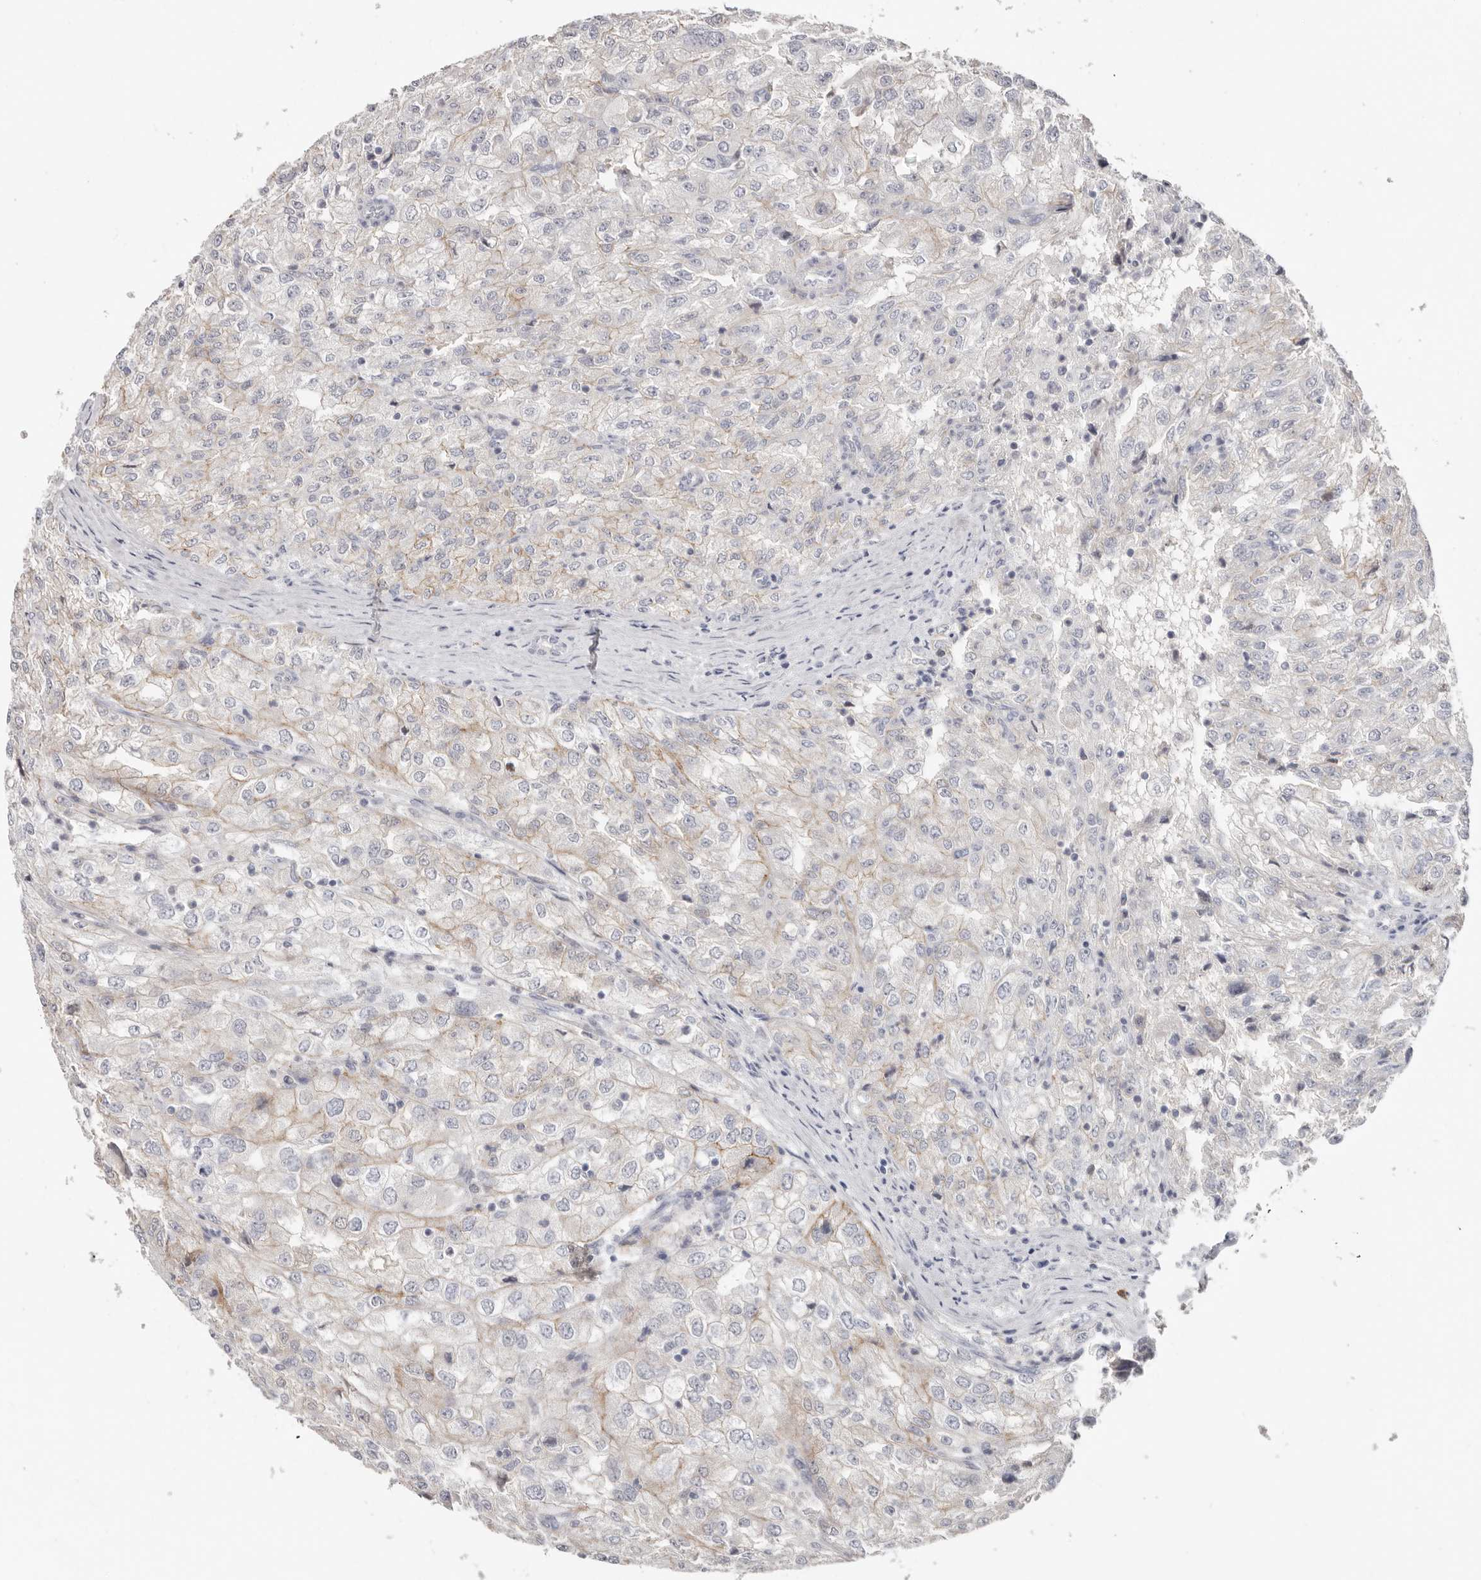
{"staining": {"intensity": "weak", "quantity": "<25%", "location": "cytoplasmic/membranous"}, "tissue": "renal cancer", "cell_type": "Tumor cells", "image_type": "cancer", "snomed": [{"axis": "morphology", "description": "Adenocarcinoma, NOS"}, {"axis": "topography", "description": "Kidney"}], "caption": "An immunohistochemistry micrograph of renal cancer (adenocarcinoma) is shown. There is no staining in tumor cells of renal cancer (adenocarcinoma).", "gene": "PKDCC", "patient": {"sex": "female", "age": 54}}